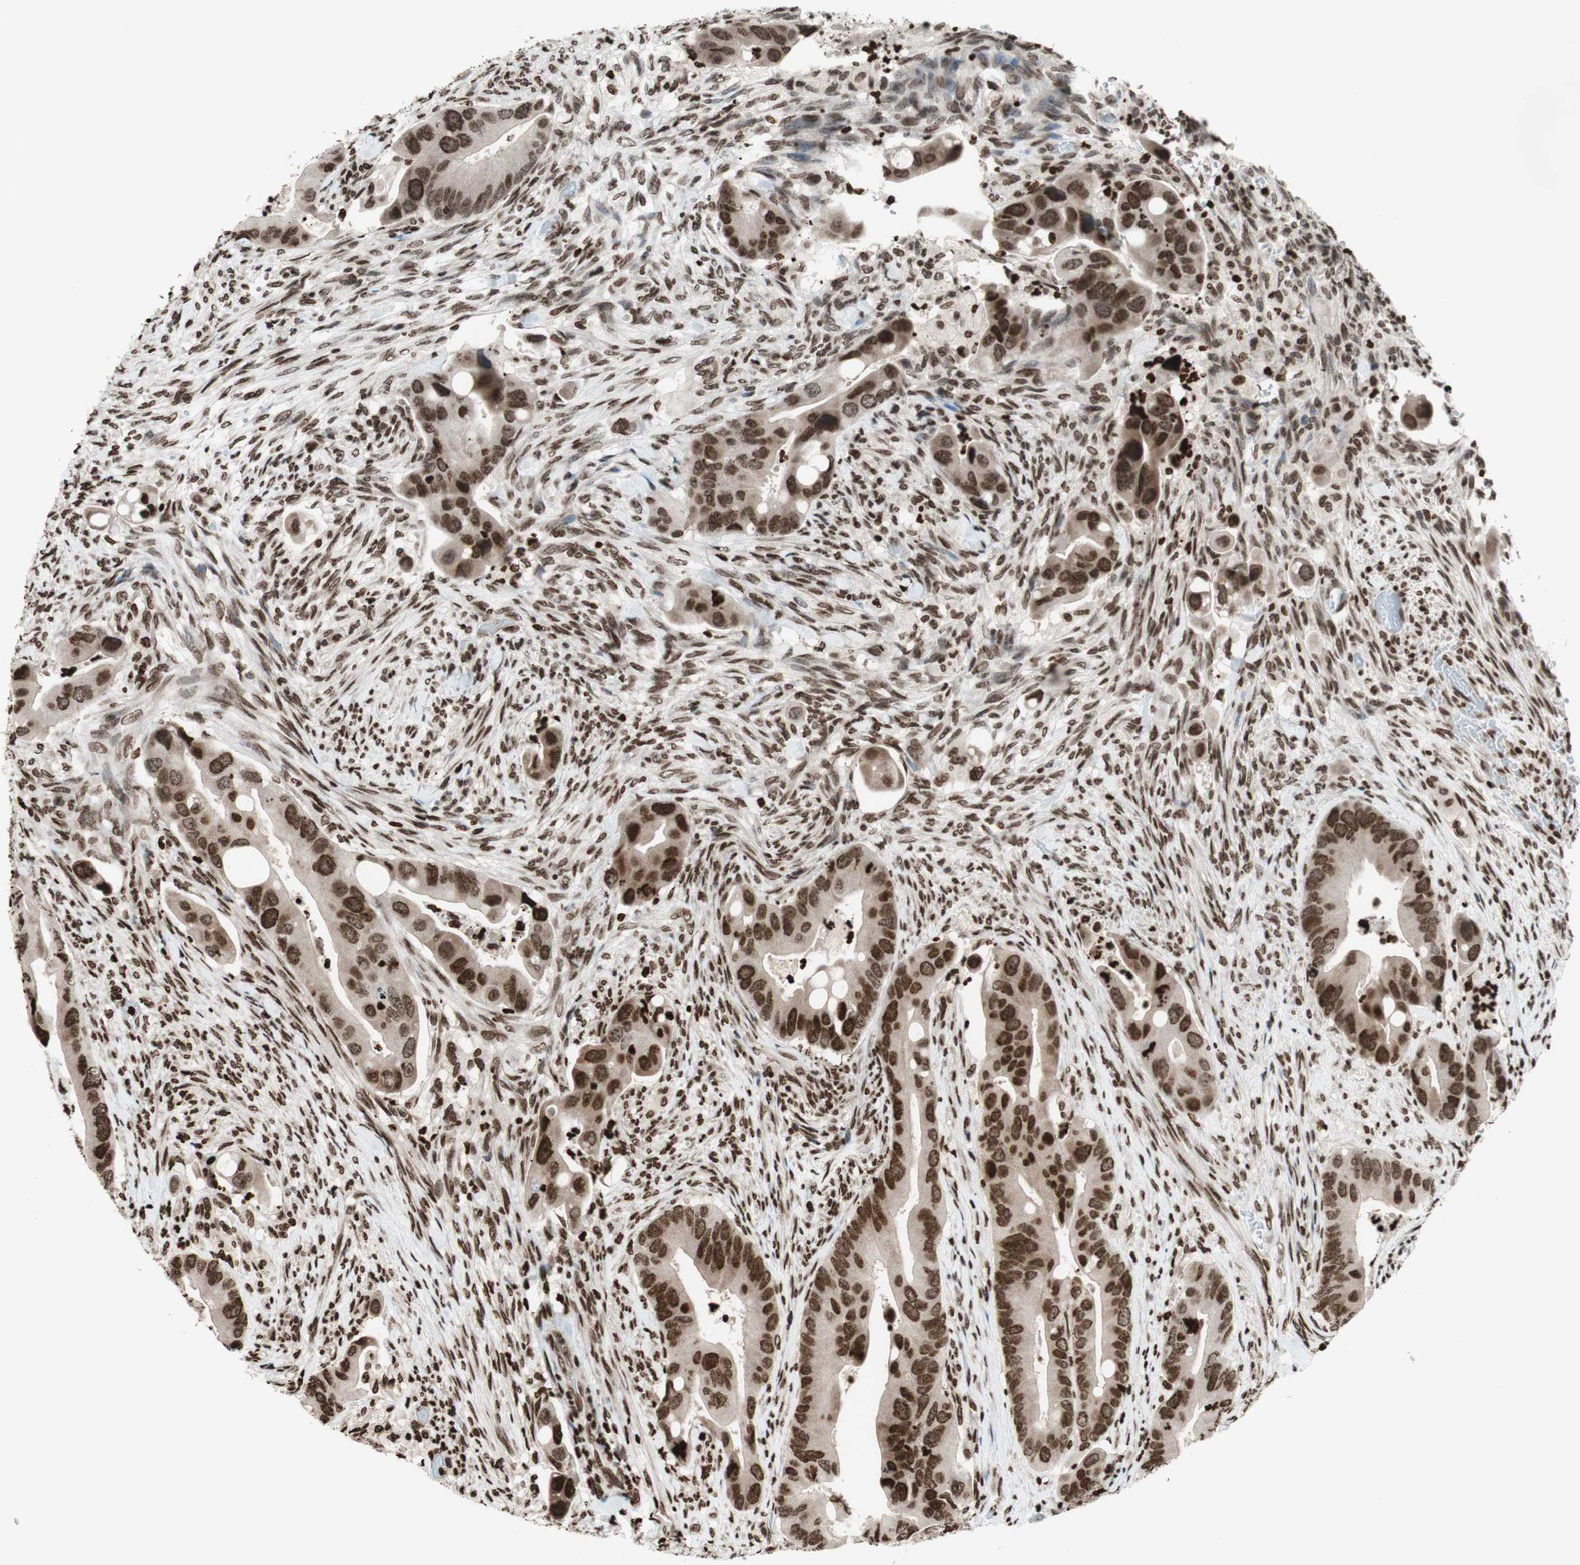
{"staining": {"intensity": "moderate", "quantity": ">75%", "location": "nuclear"}, "tissue": "colorectal cancer", "cell_type": "Tumor cells", "image_type": "cancer", "snomed": [{"axis": "morphology", "description": "Adenocarcinoma, NOS"}, {"axis": "topography", "description": "Rectum"}], "caption": "Protein expression by immunohistochemistry (IHC) exhibits moderate nuclear expression in approximately >75% of tumor cells in colorectal cancer. (Brightfield microscopy of DAB IHC at high magnification).", "gene": "NCOA3", "patient": {"sex": "female", "age": 57}}